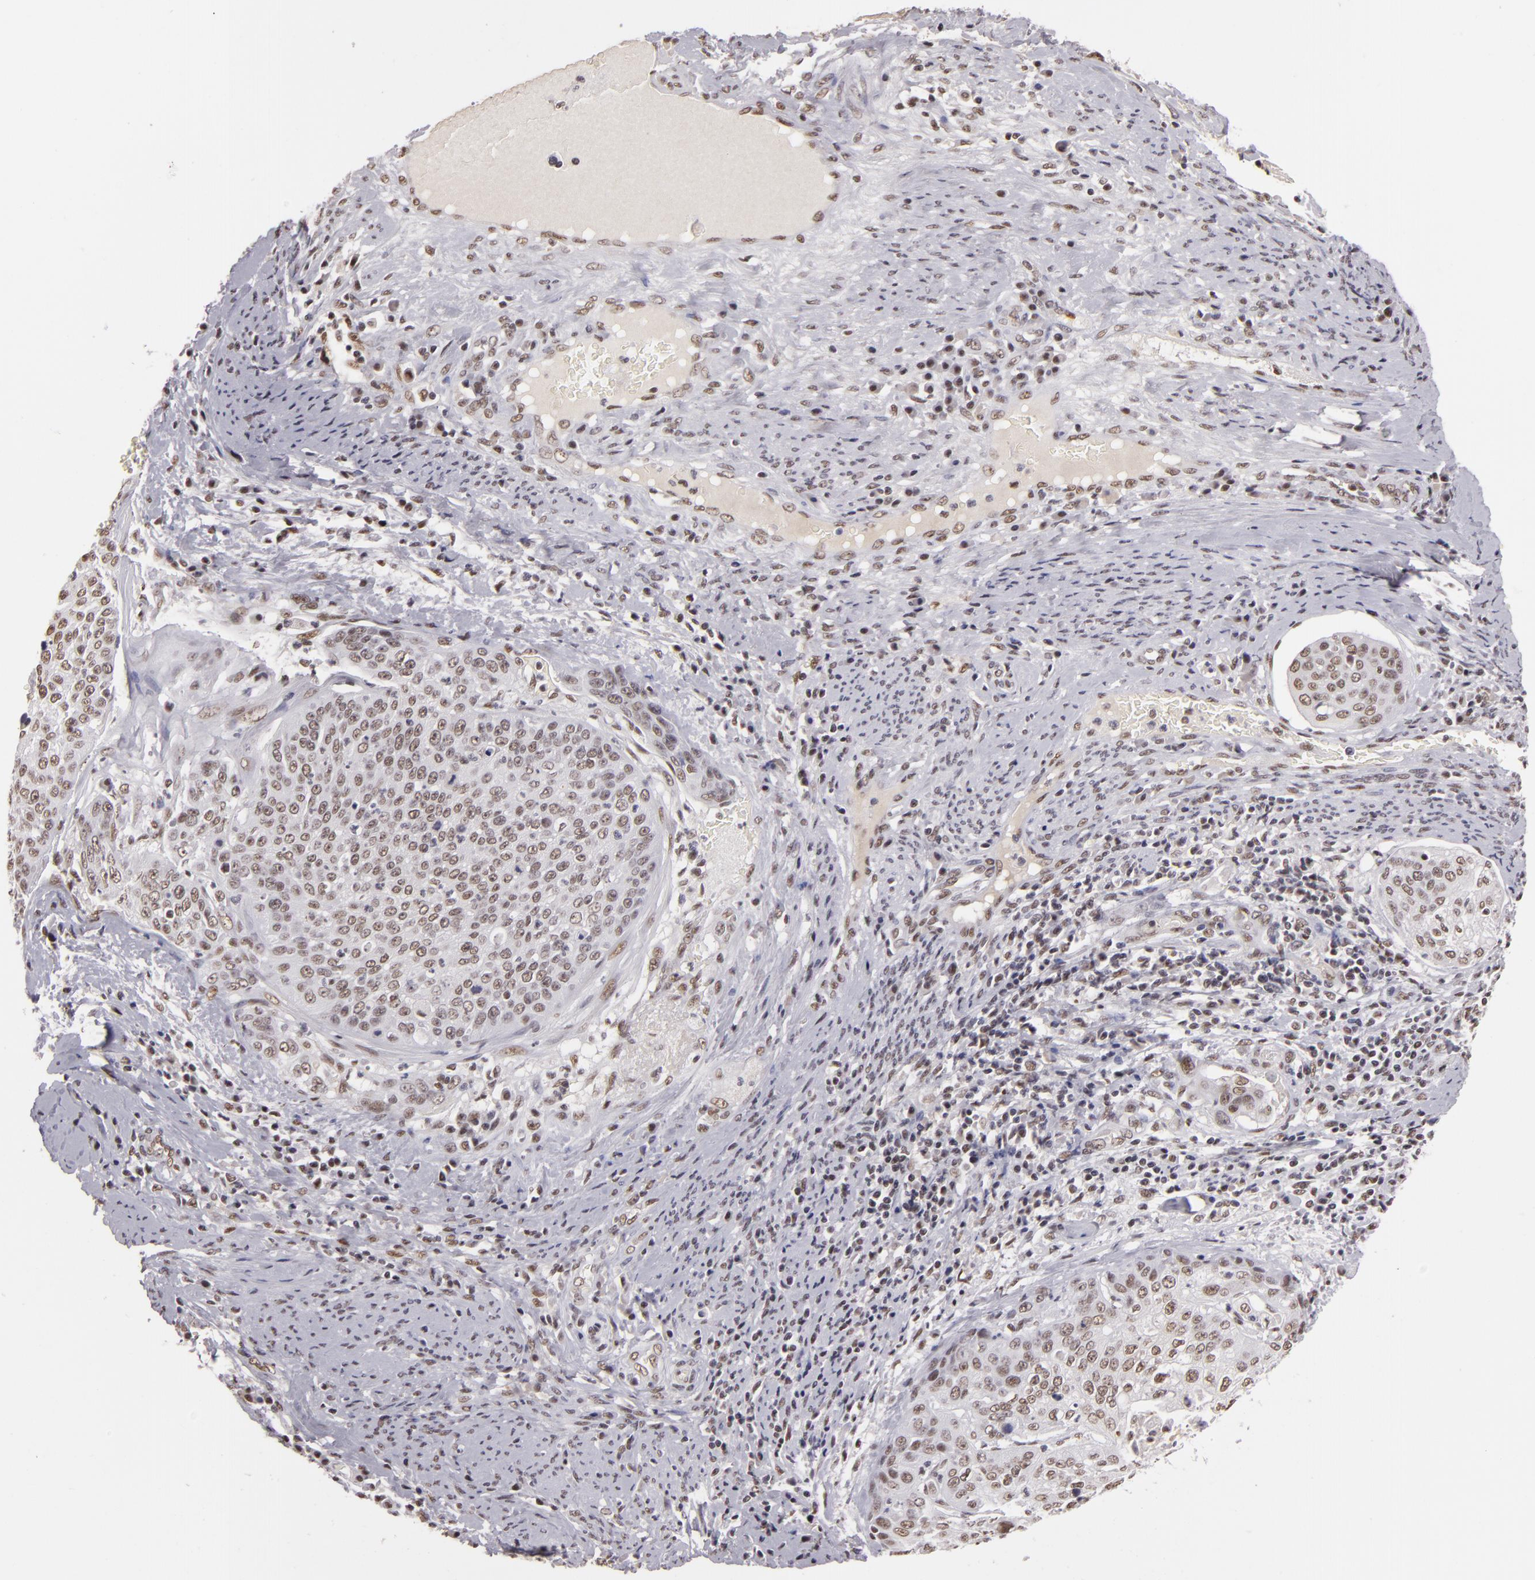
{"staining": {"intensity": "weak", "quantity": ">75%", "location": "nuclear"}, "tissue": "cervical cancer", "cell_type": "Tumor cells", "image_type": "cancer", "snomed": [{"axis": "morphology", "description": "Squamous cell carcinoma, NOS"}, {"axis": "topography", "description": "Cervix"}], "caption": "Squamous cell carcinoma (cervical) was stained to show a protein in brown. There is low levels of weak nuclear positivity in about >75% of tumor cells.", "gene": "INTS6", "patient": {"sex": "female", "age": 41}}